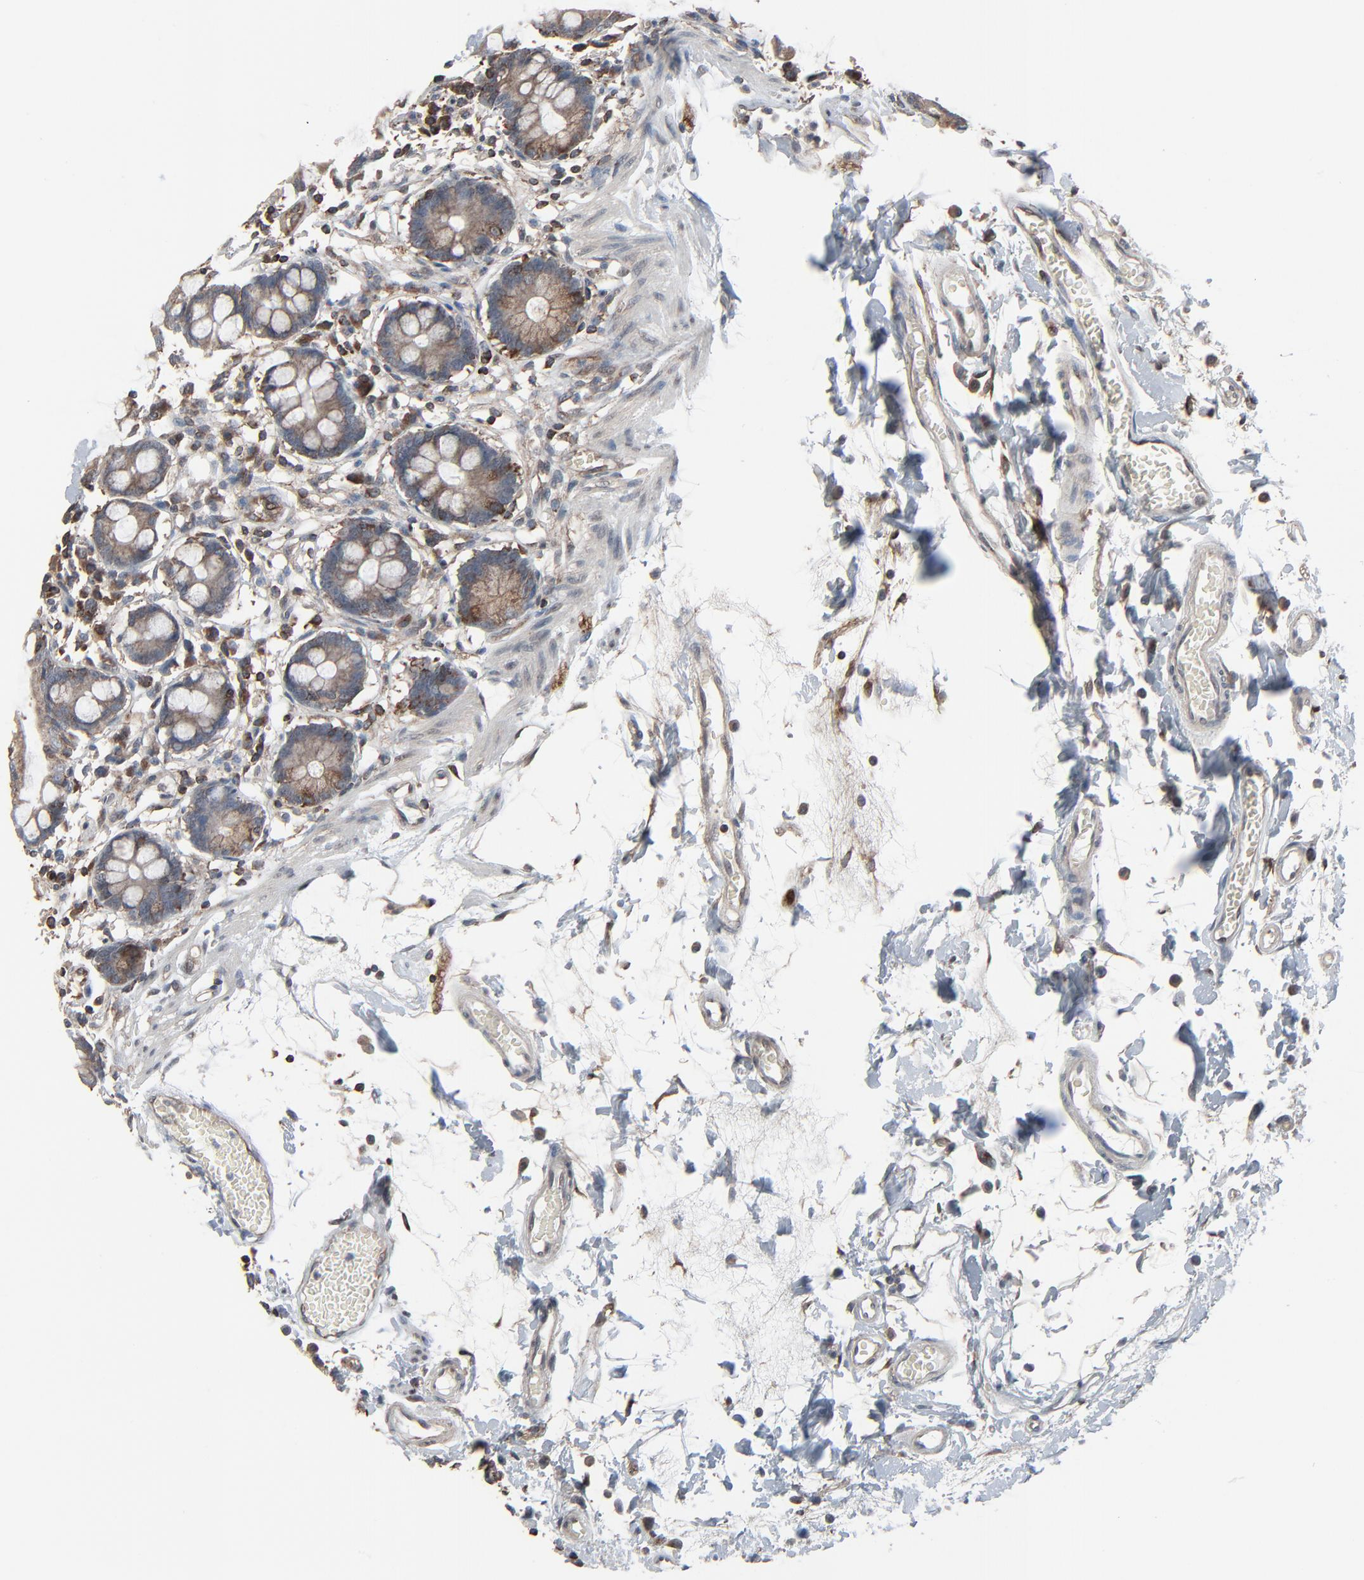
{"staining": {"intensity": "negative", "quantity": "none", "location": "none"}, "tissue": "small intestine", "cell_type": "Glandular cells", "image_type": "normal", "snomed": [{"axis": "morphology", "description": "Normal tissue, NOS"}, {"axis": "topography", "description": "Small intestine"}], "caption": "Immunohistochemical staining of benign small intestine reveals no significant staining in glandular cells.", "gene": "OPTN", "patient": {"sex": "female", "age": 61}}